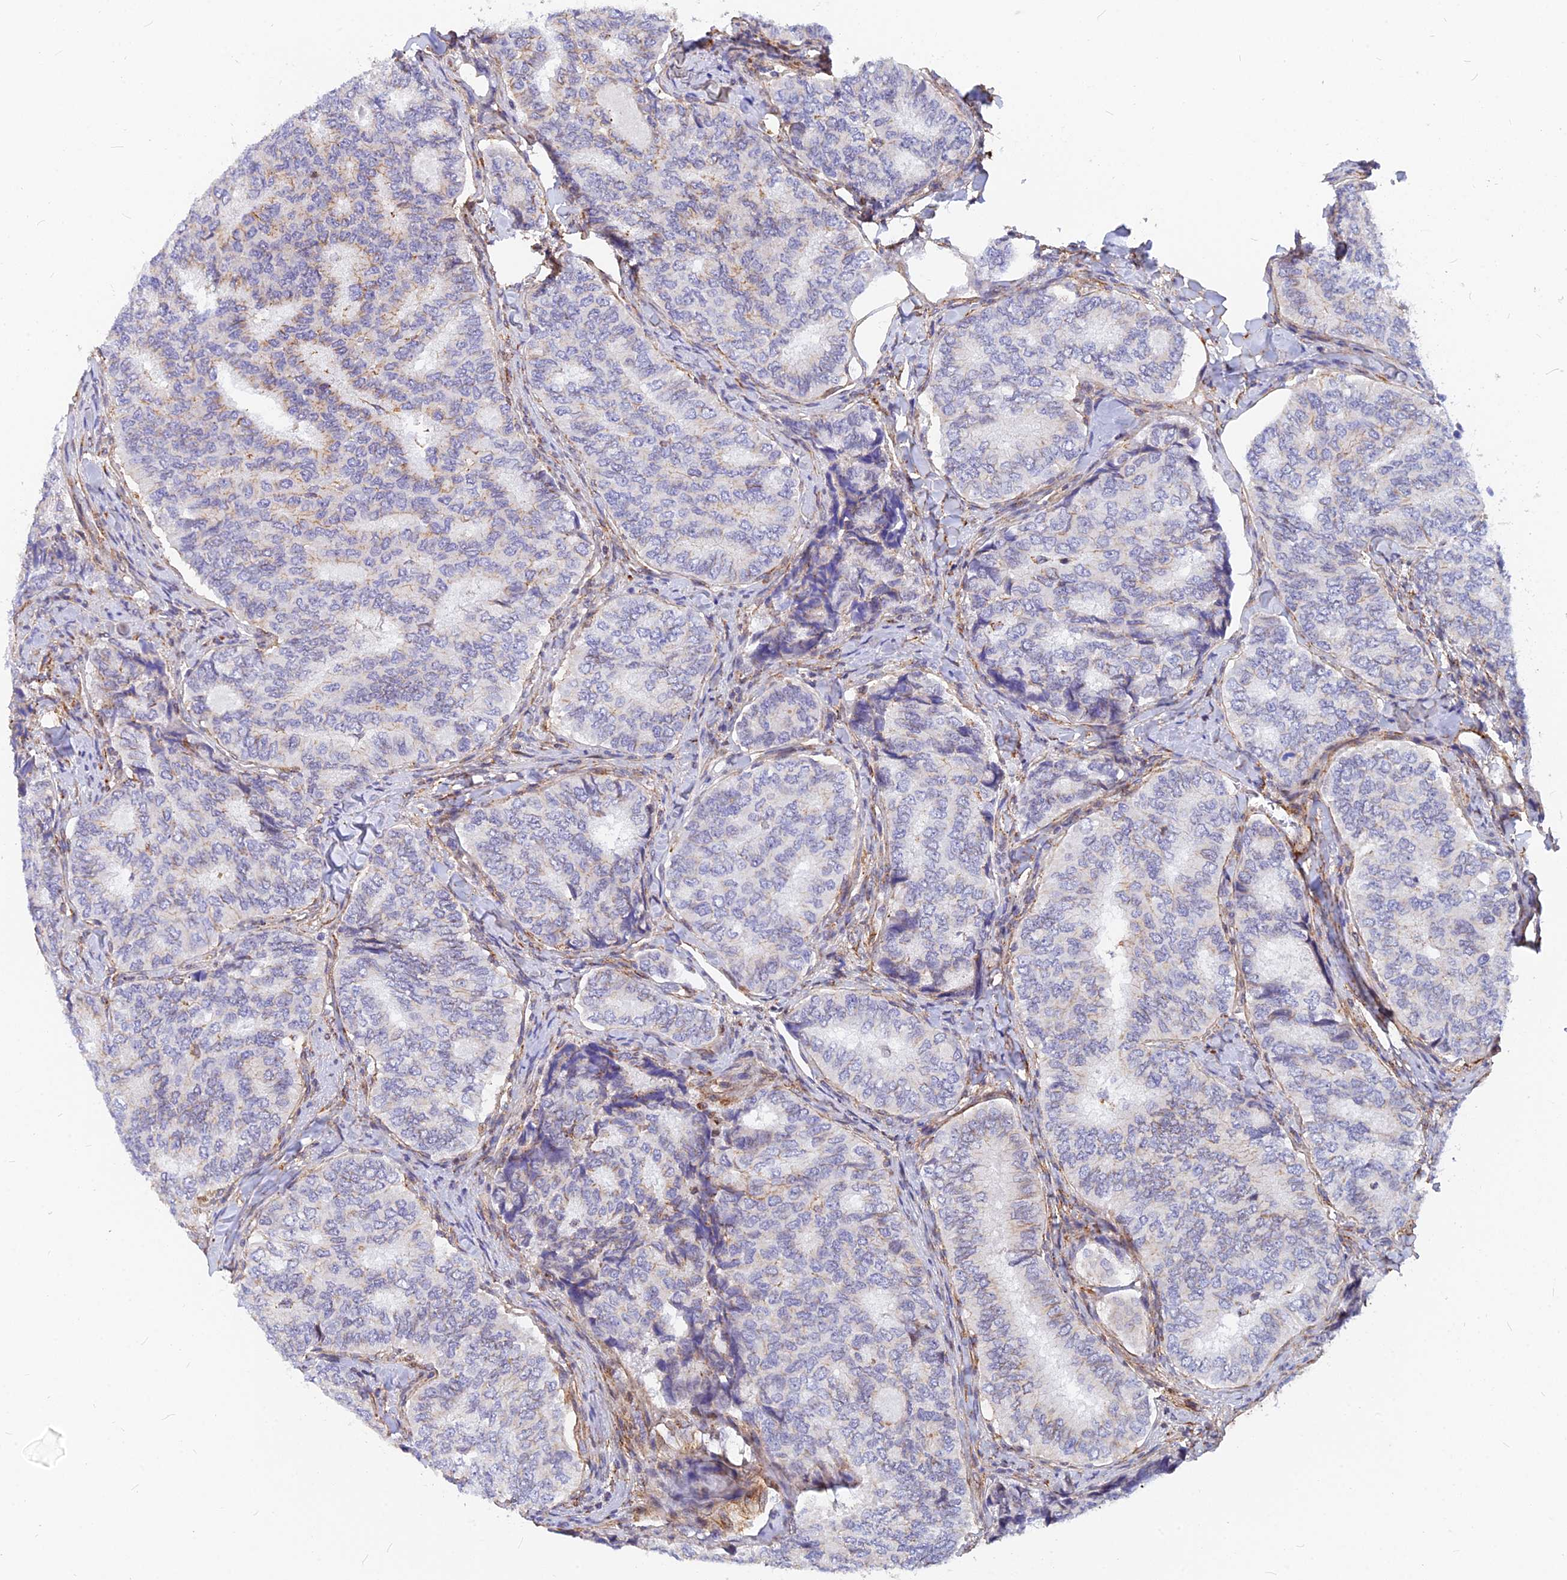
{"staining": {"intensity": "weak", "quantity": "<25%", "location": "cytoplasmic/membranous"}, "tissue": "thyroid cancer", "cell_type": "Tumor cells", "image_type": "cancer", "snomed": [{"axis": "morphology", "description": "Papillary adenocarcinoma, NOS"}, {"axis": "topography", "description": "Thyroid gland"}], "caption": "An IHC photomicrograph of thyroid papillary adenocarcinoma is shown. There is no staining in tumor cells of thyroid papillary adenocarcinoma.", "gene": "VSTM2L", "patient": {"sex": "female", "age": 35}}